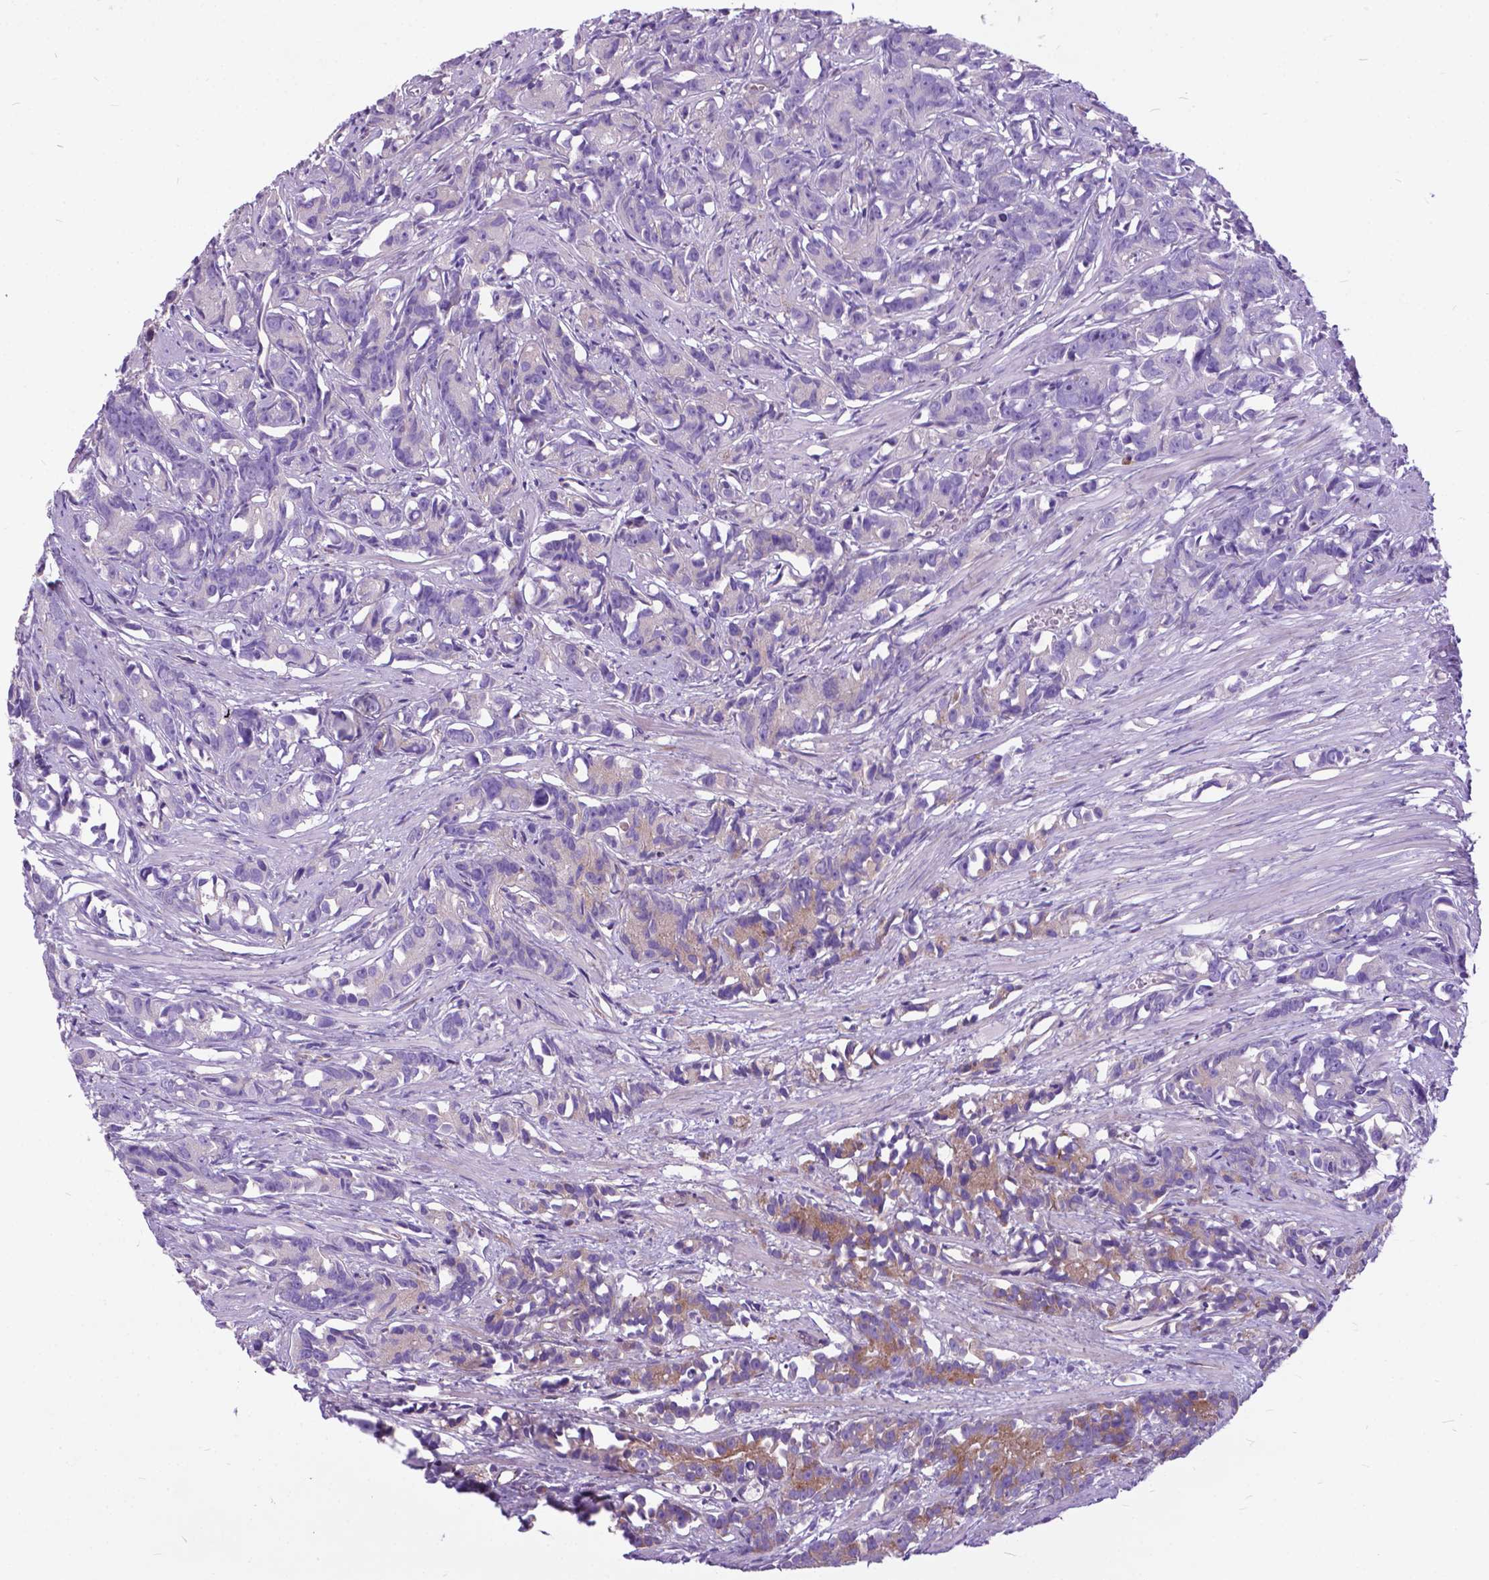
{"staining": {"intensity": "weak", "quantity": "<25%", "location": "cytoplasmic/membranous"}, "tissue": "prostate cancer", "cell_type": "Tumor cells", "image_type": "cancer", "snomed": [{"axis": "morphology", "description": "Adenocarcinoma, High grade"}, {"axis": "topography", "description": "Prostate"}], "caption": "A high-resolution image shows IHC staining of prostate high-grade adenocarcinoma, which exhibits no significant expression in tumor cells. (DAB immunohistochemistry, high magnification).", "gene": "FLT4", "patient": {"sex": "male", "age": 90}}